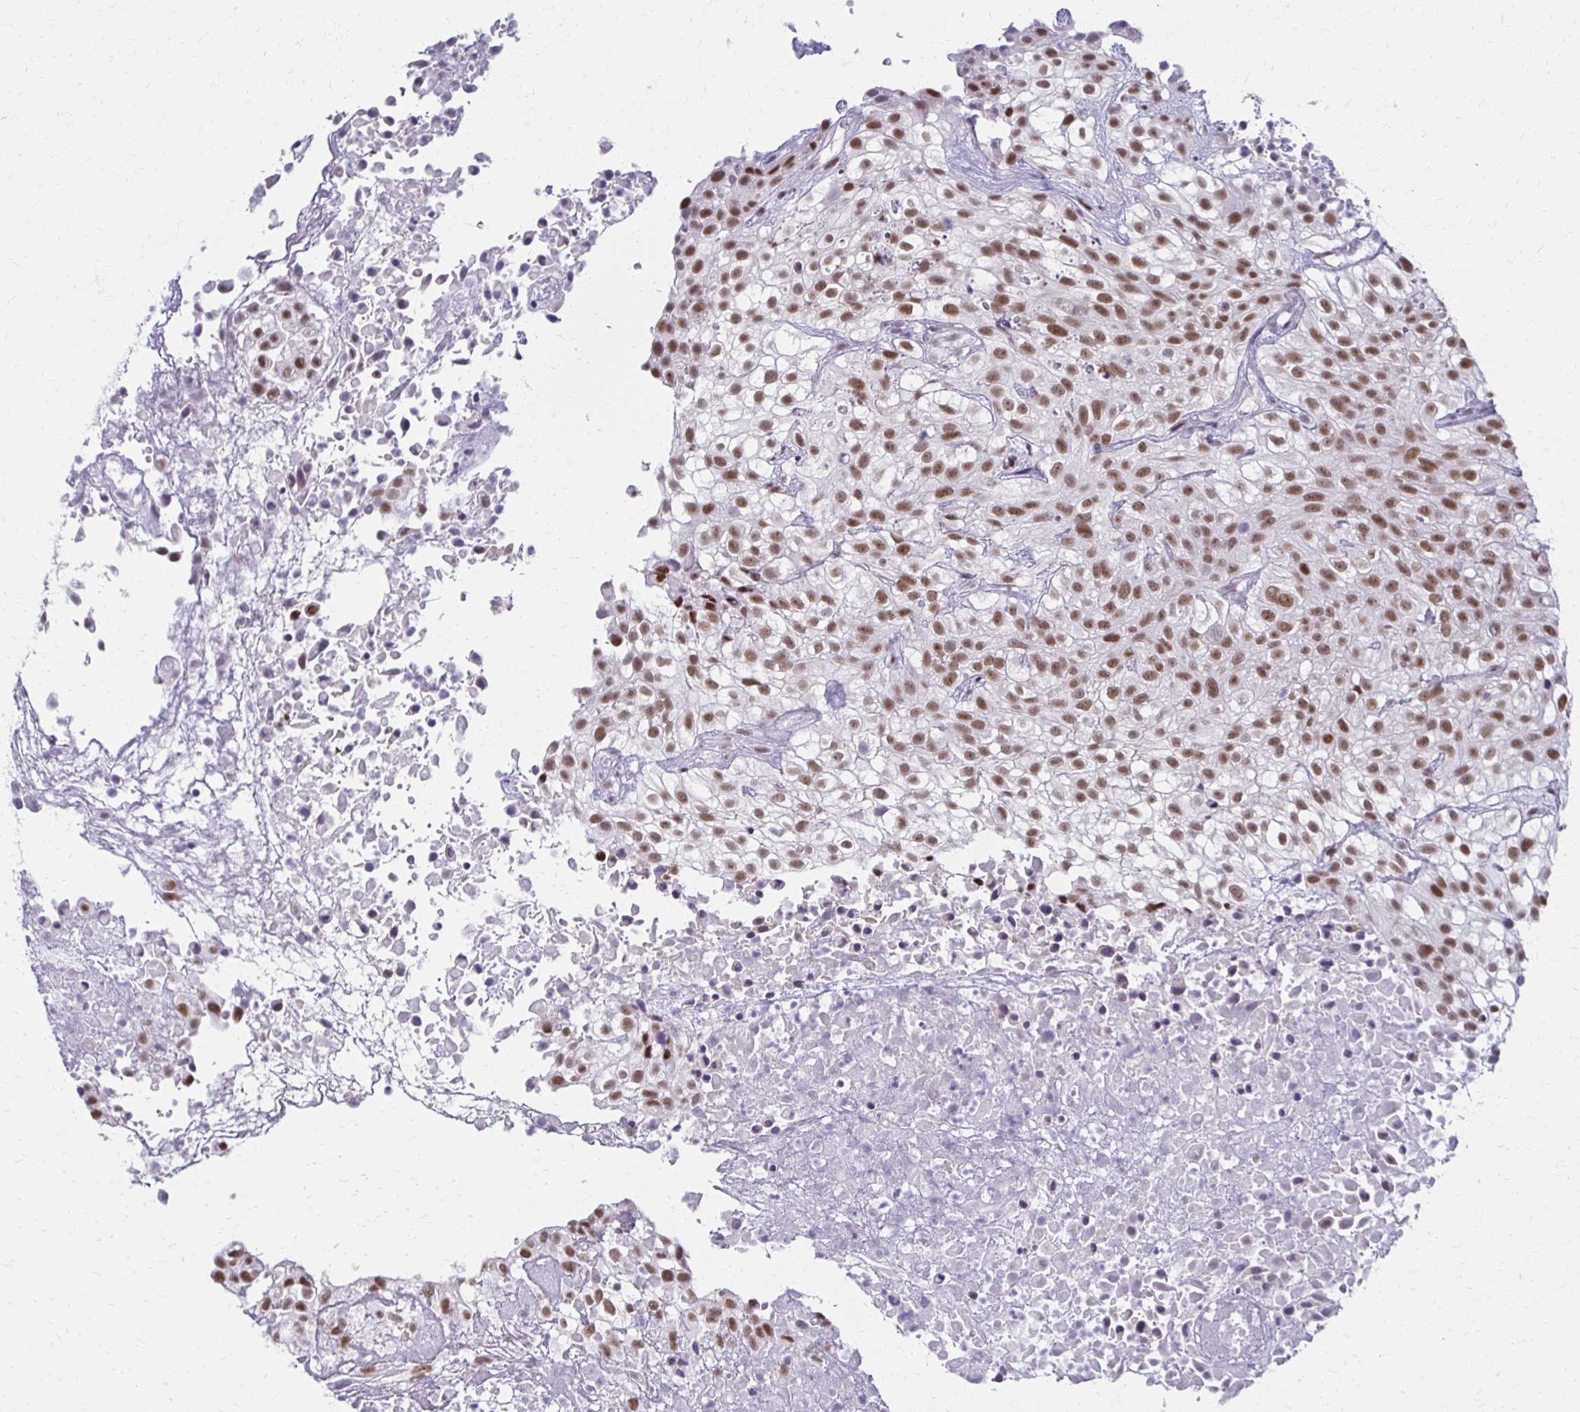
{"staining": {"intensity": "moderate", "quantity": ">75%", "location": "nuclear"}, "tissue": "urothelial cancer", "cell_type": "Tumor cells", "image_type": "cancer", "snomed": [{"axis": "morphology", "description": "Urothelial carcinoma, High grade"}, {"axis": "topography", "description": "Urinary bladder"}], "caption": "Tumor cells demonstrate moderate nuclear positivity in about >75% of cells in urothelial cancer. The protein of interest is stained brown, and the nuclei are stained in blue (DAB IHC with brightfield microscopy, high magnification).", "gene": "IRF7", "patient": {"sex": "male", "age": 56}}